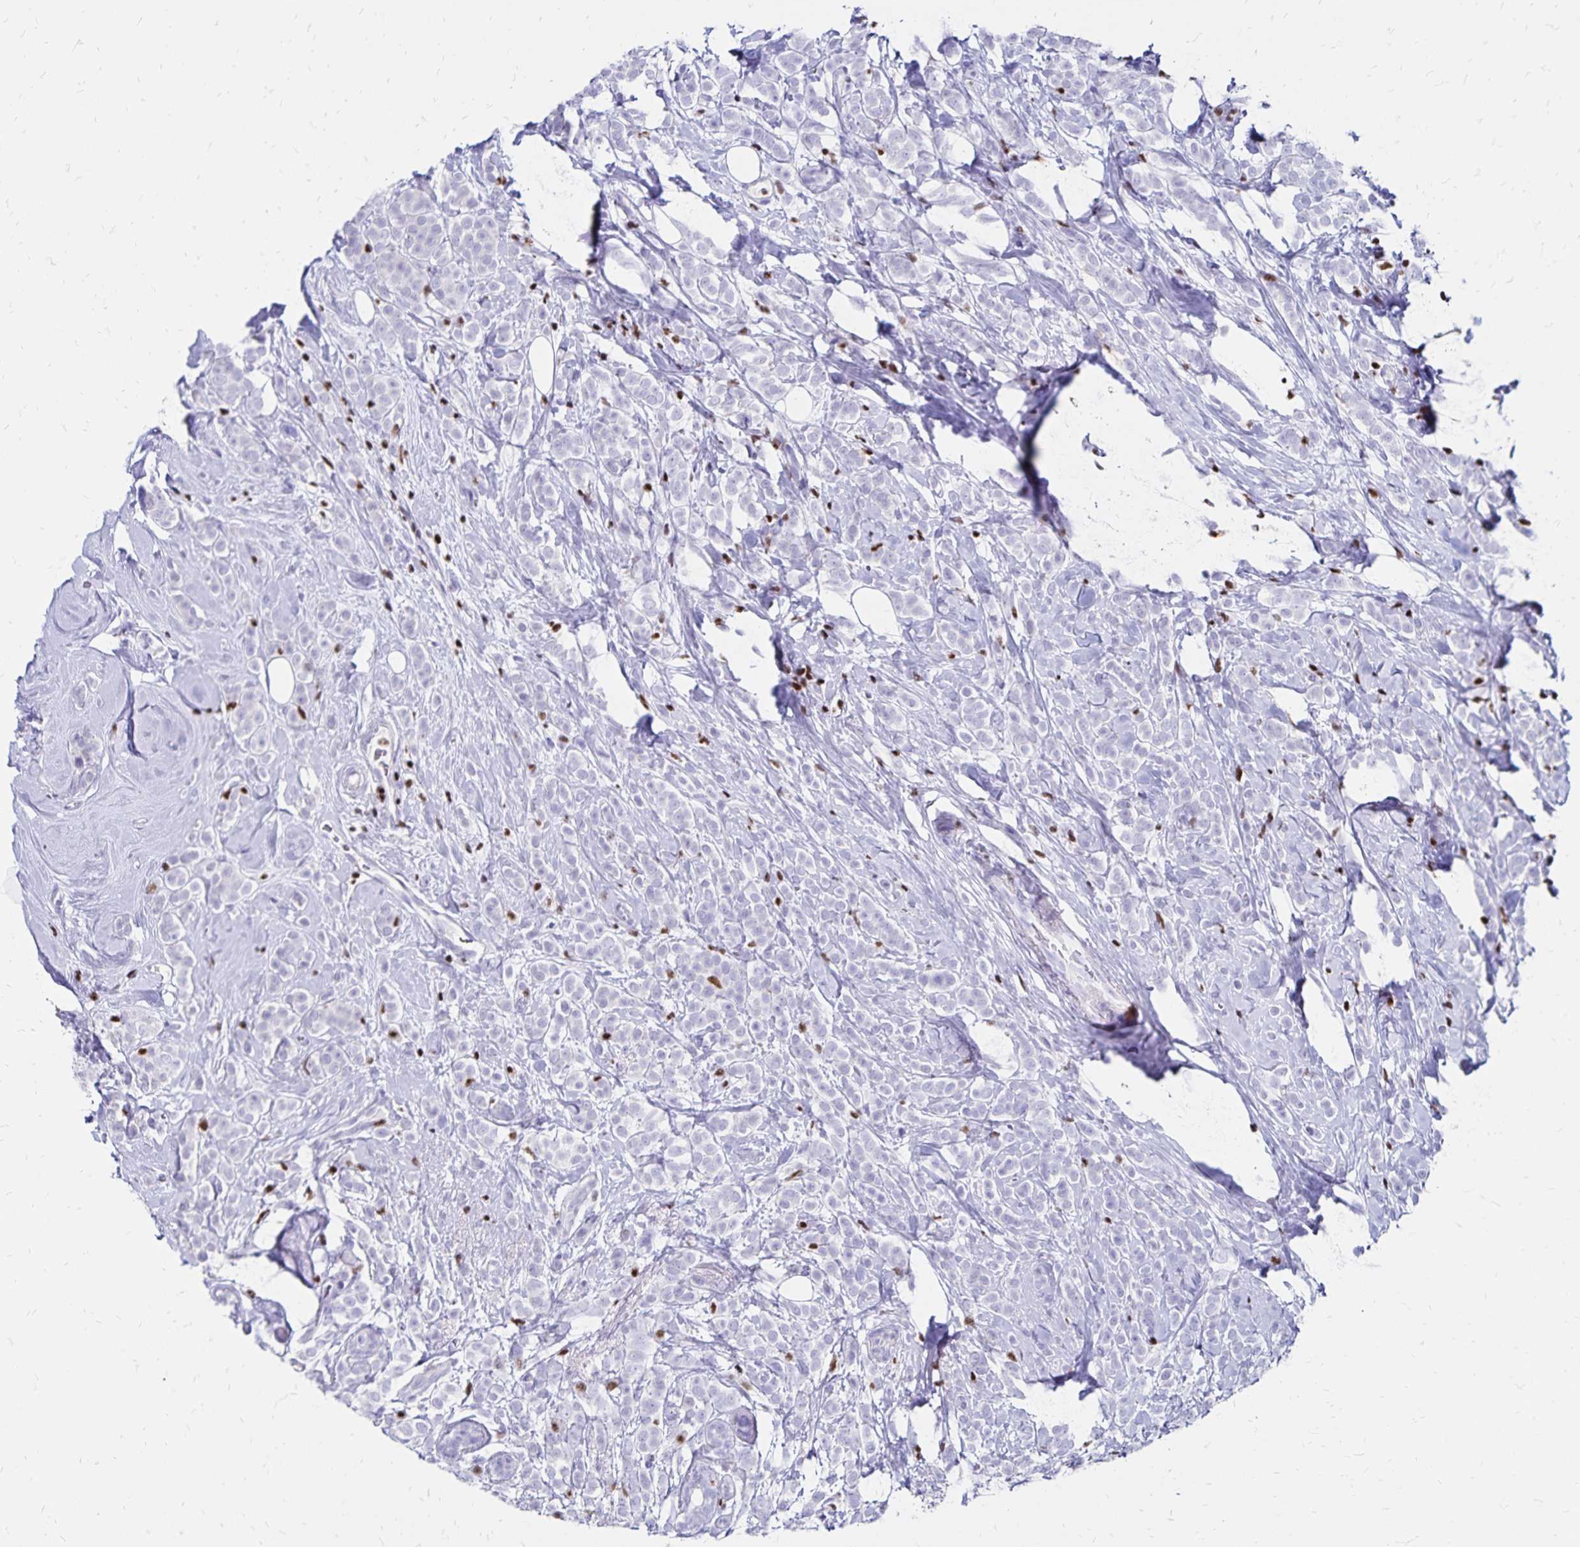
{"staining": {"intensity": "negative", "quantity": "none", "location": "none"}, "tissue": "breast cancer", "cell_type": "Tumor cells", "image_type": "cancer", "snomed": [{"axis": "morphology", "description": "Lobular carcinoma"}, {"axis": "topography", "description": "Breast"}], "caption": "Tumor cells are negative for brown protein staining in lobular carcinoma (breast).", "gene": "IKZF1", "patient": {"sex": "female", "age": 49}}